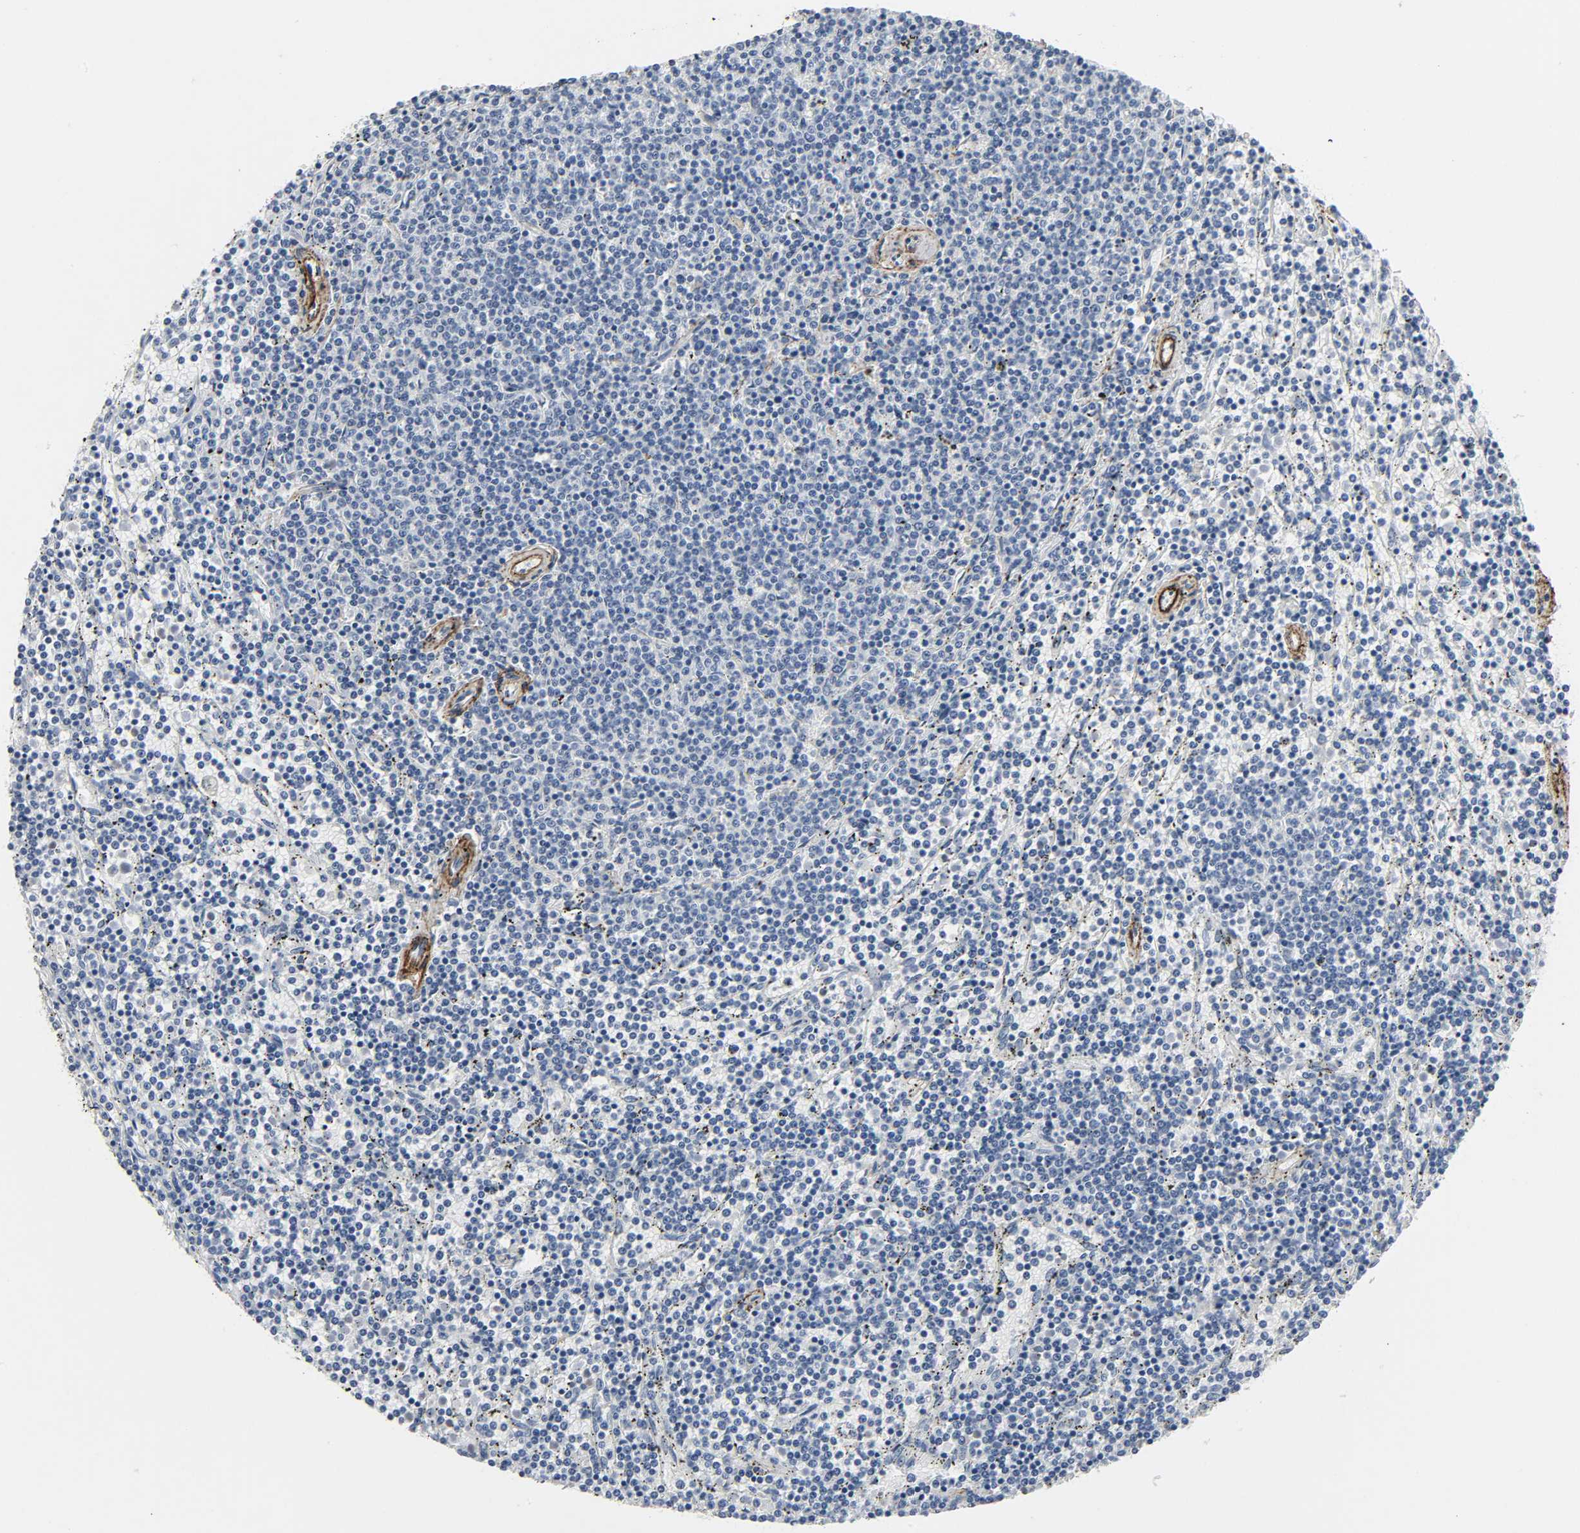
{"staining": {"intensity": "negative", "quantity": "none", "location": "none"}, "tissue": "lymphoma", "cell_type": "Tumor cells", "image_type": "cancer", "snomed": [{"axis": "morphology", "description": "Malignant lymphoma, non-Hodgkin's type, Low grade"}, {"axis": "topography", "description": "Spleen"}], "caption": "There is no significant positivity in tumor cells of low-grade malignant lymphoma, non-Hodgkin's type. (Brightfield microscopy of DAB (3,3'-diaminobenzidine) IHC at high magnification).", "gene": "FBLN5", "patient": {"sex": "female", "age": 50}}